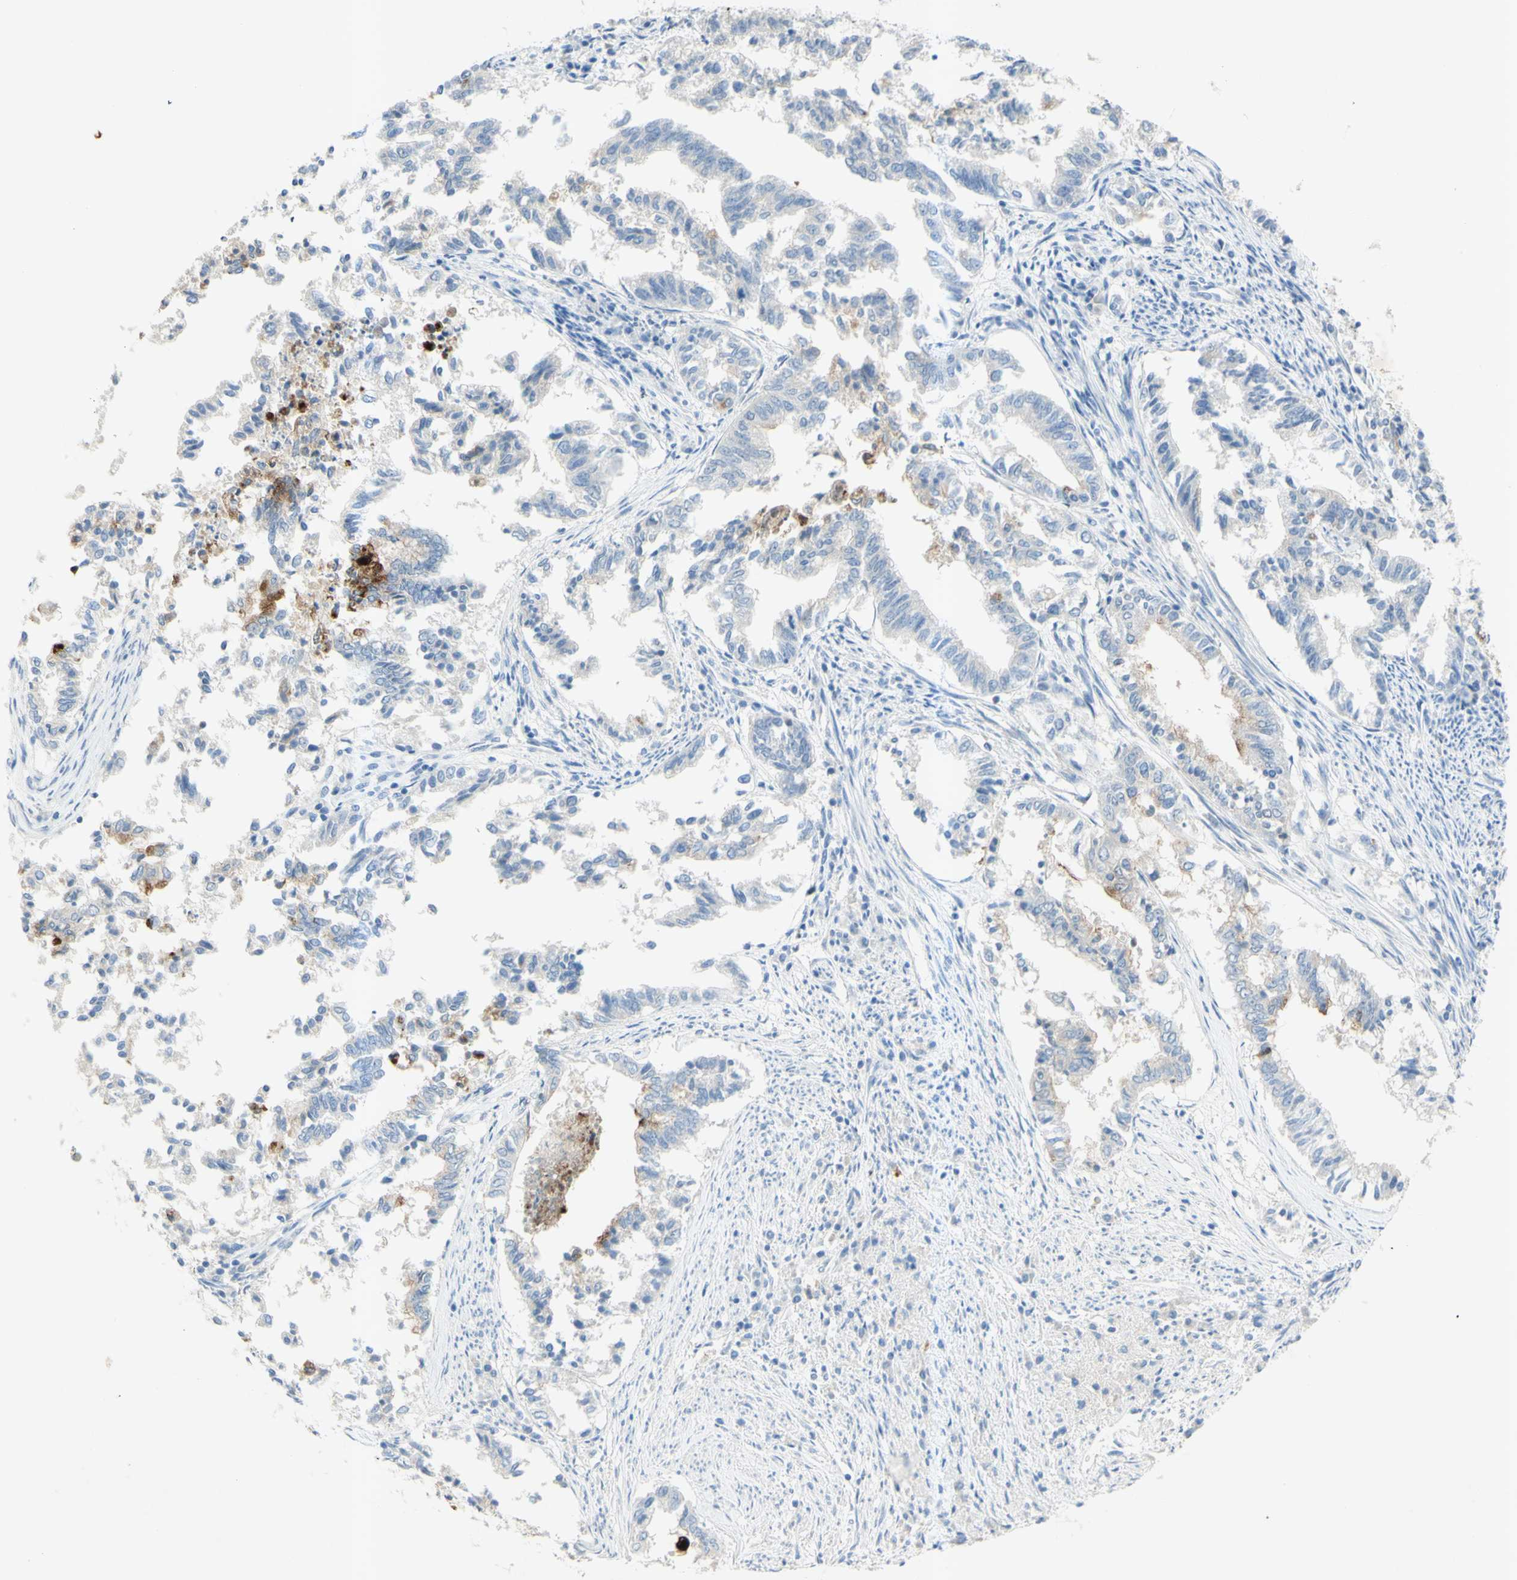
{"staining": {"intensity": "moderate", "quantity": "<25%", "location": "cytoplasmic/membranous"}, "tissue": "endometrial cancer", "cell_type": "Tumor cells", "image_type": "cancer", "snomed": [{"axis": "morphology", "description": "Necrosis, NOS"}, {"axis": "morphology", "description": "Adenocarcinoma, NOS"}, {"axis": "topography", "description": "Endometrium"}], "caption": "DAB immunohistochemical staining of human adenocarcinoma (endometrial) shows moderate cytoplasmic/membranous protein expression in about <25% of tumor cells.", "gene": "GDF15", "patient": {"sex": "female", "age": 79}}